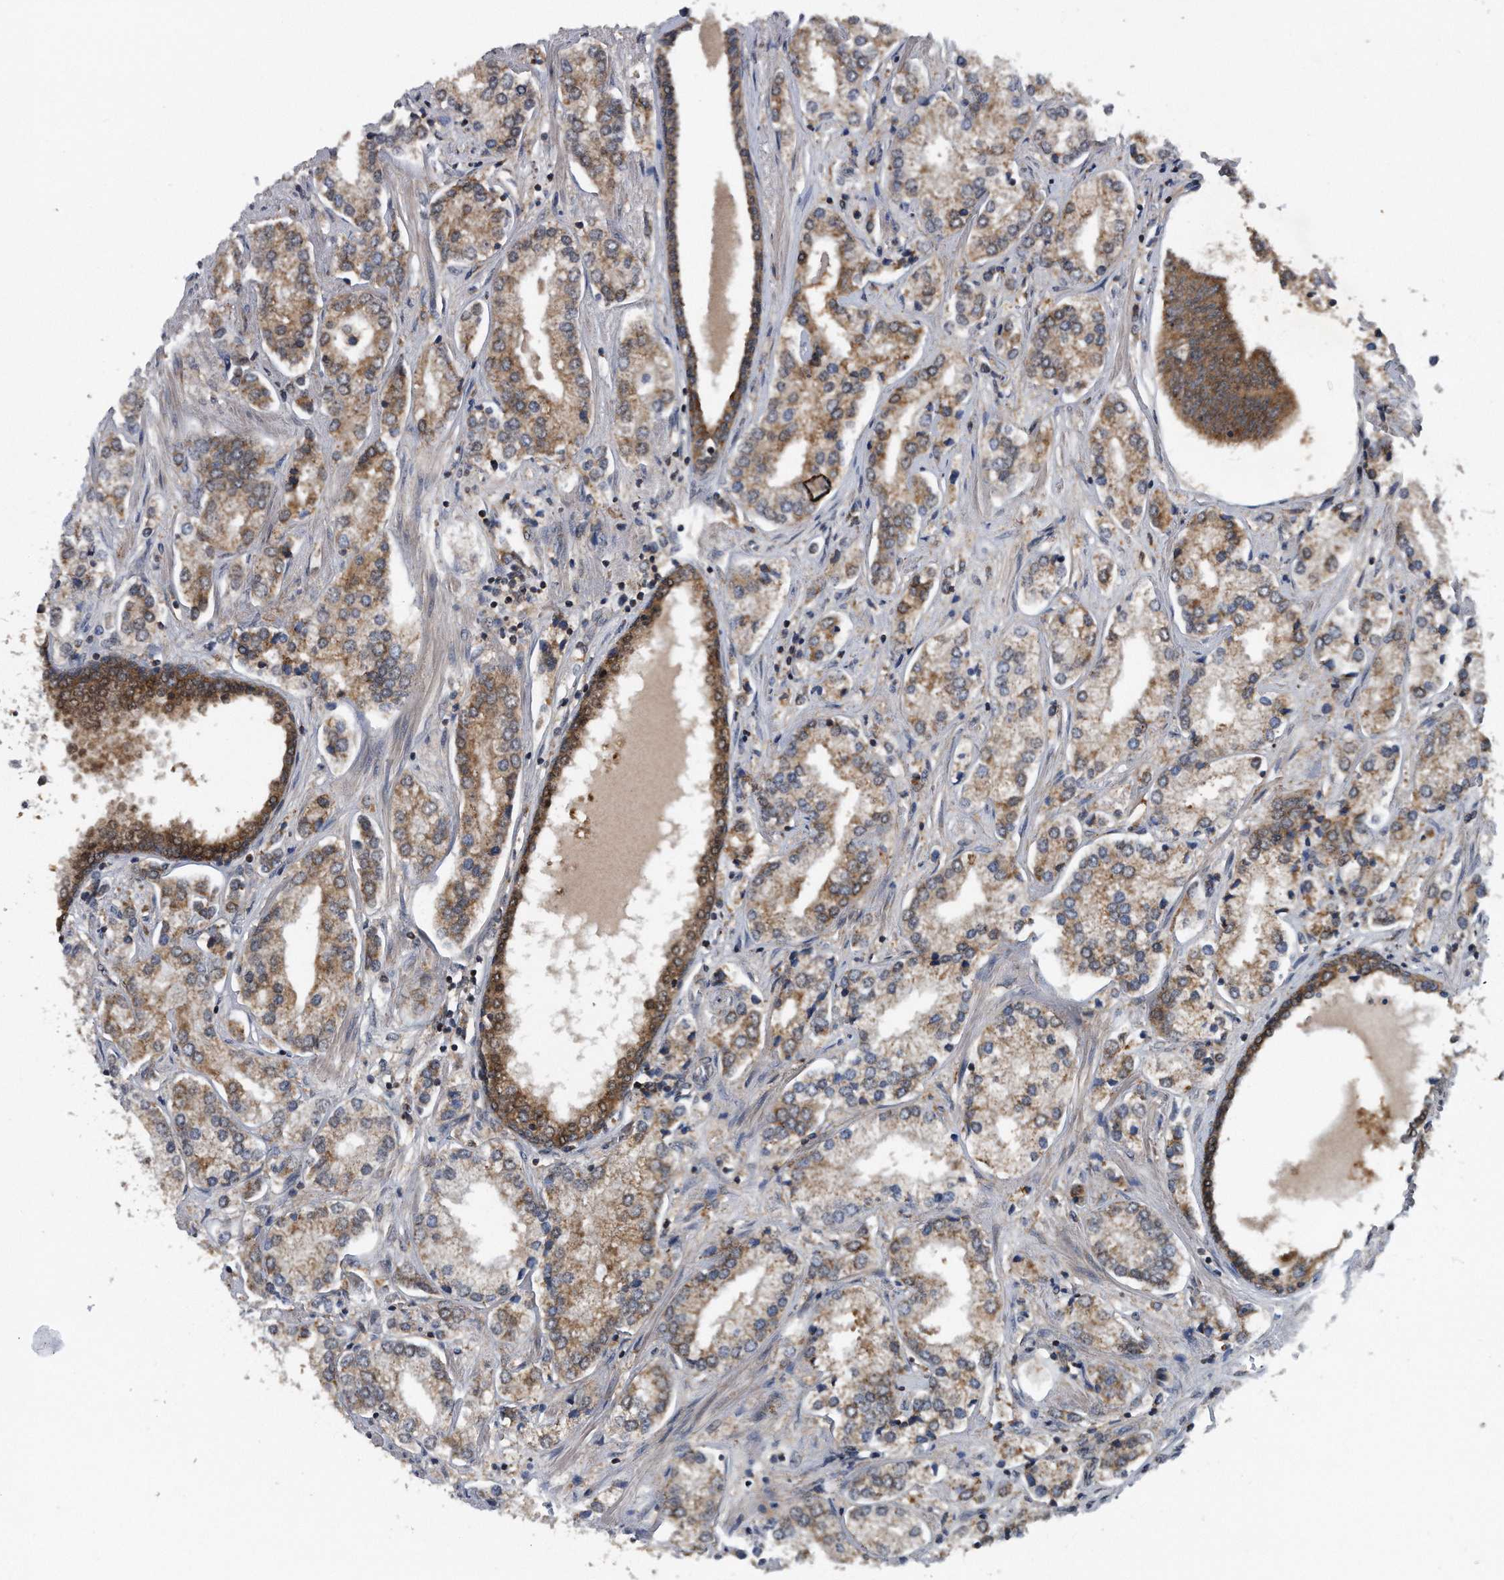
{"staining": {"intensity": "moderate", "quantity": "25%-75%", "location": "cytoplasmic/membranous"}, "tissue": "prostate cancer", "cell_type": "Tumor cells", "image_type": "cancer", "snomed": [{"axis": "morphology", "description": "Adenocarcinoma, High grade"}, {"axis": "topography", "description": "Prostate"}], "caption": "Prostate cancer (adenocarcinoma (high-grade)) tissue shows moderate cytoplasmic/membranous positivity in approximately 25%-75% of tumor cells, visualized by immunohistochemistry. (IHC, brightfield microscopy, high magnification).", "gene": "ALPK2", "patient": {"sex": "male", "age": 66}}